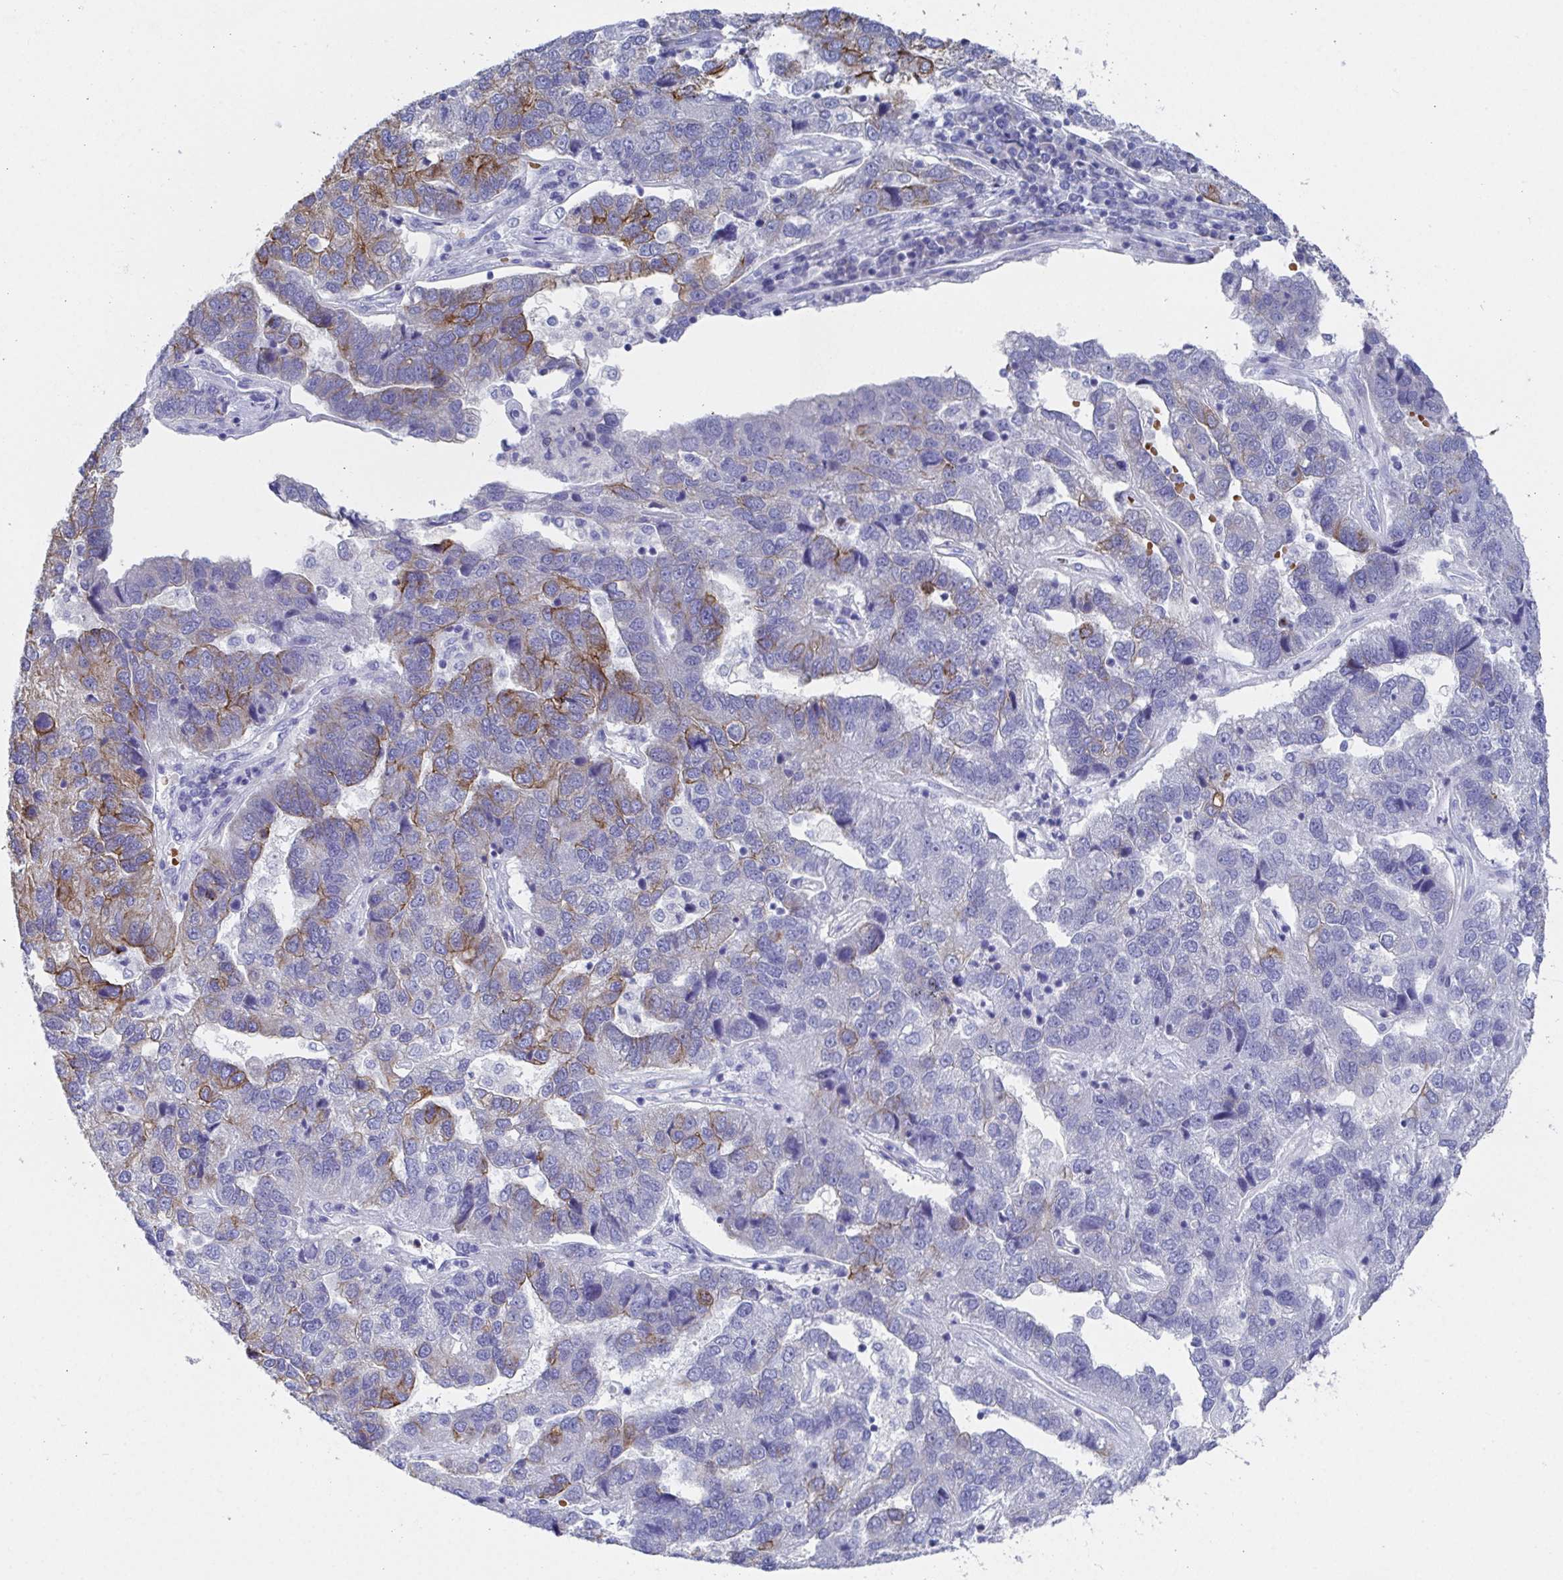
{"staining": {"intensity": "moderate", "quantity": "<25%", "location": "cytoplasmic/membranous"}, "tissue": "pancreatic cancer", "cell_type": "Tumor cells", "image_type": "cancer", "snomed": [{"axis": "morphology", "description": "Adenocarcinoma, NOS"}, {"axis": "topography", "description": "Pancreas"}], "caption": "Approximately <25% of tumor cells in human pancreatic cancer (adenocarcinoma) show moderate cytoplasmic/membranous protein staining as visualized by brown immunohistochemical staining.", "gene": "CLDN8", "patient": {"sex": "female", "age": 61}}